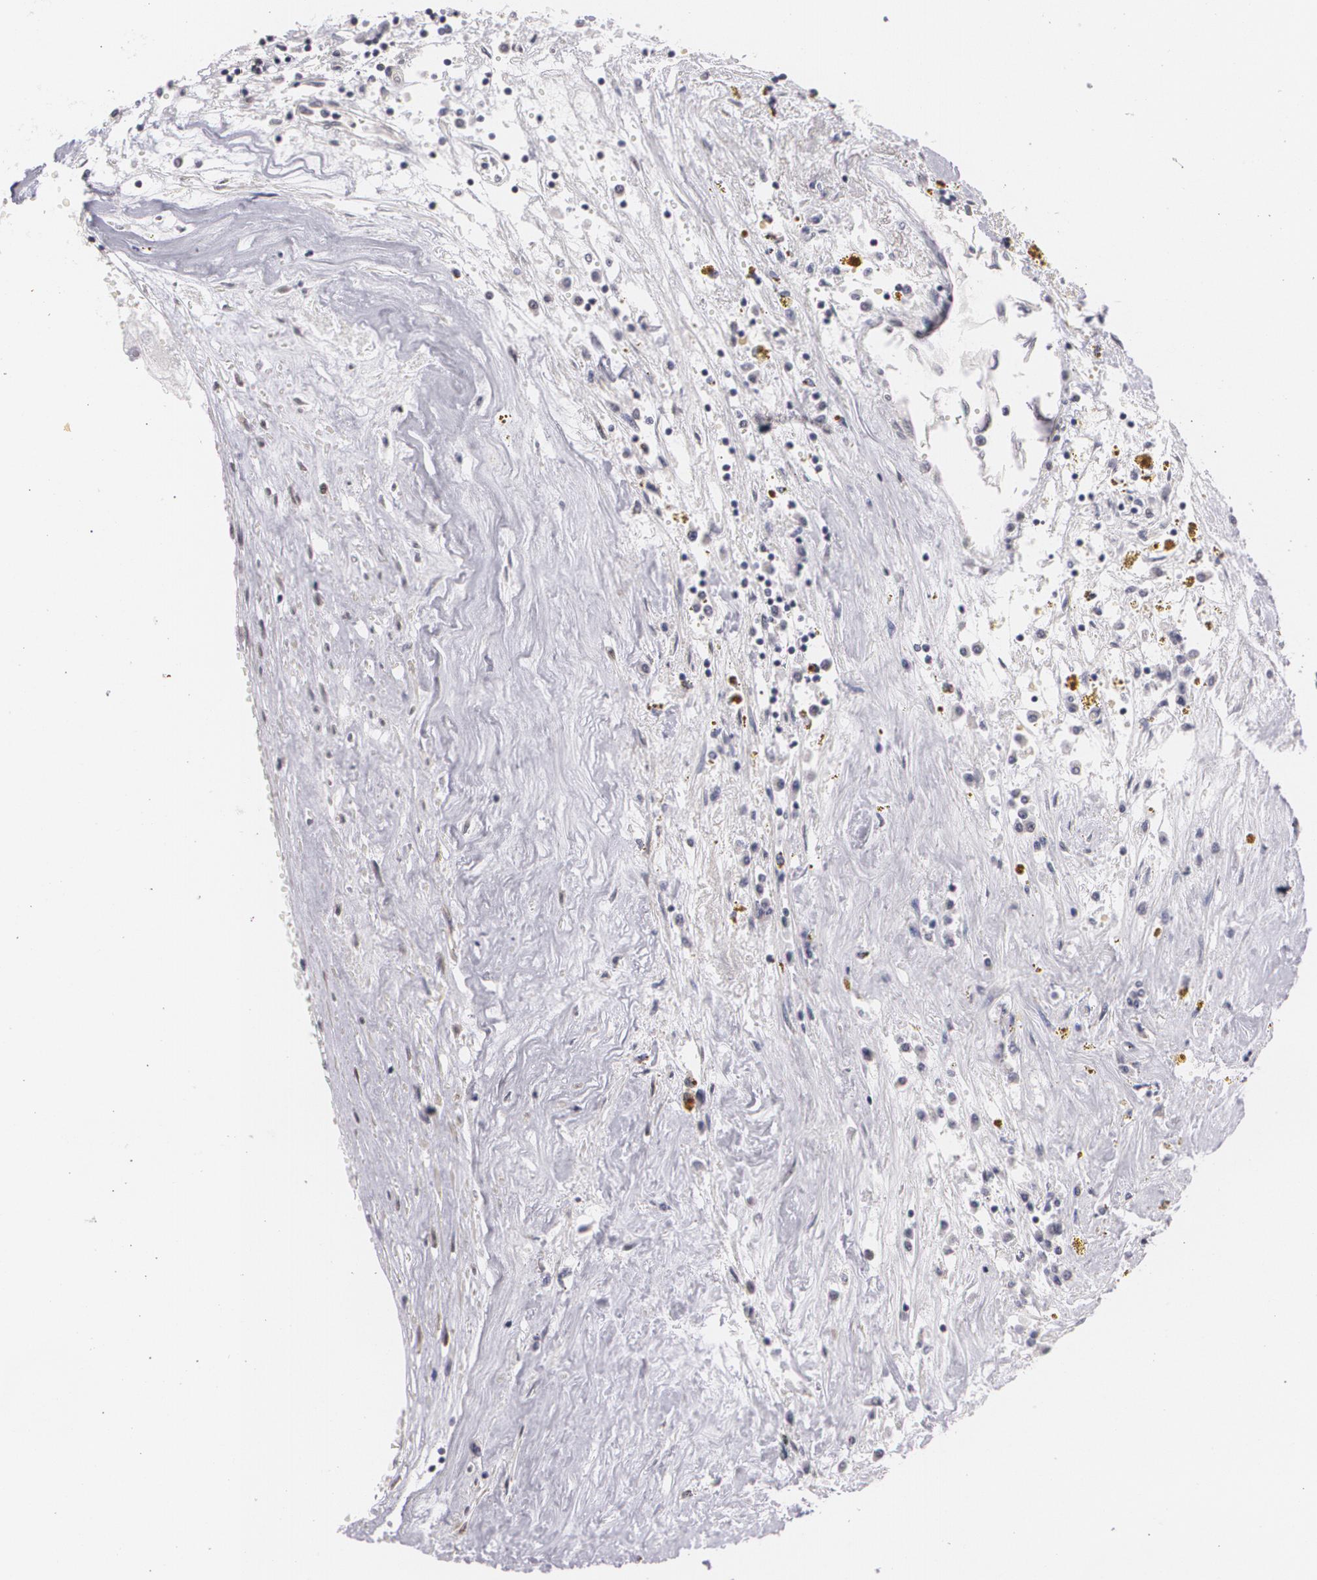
{"staining": {"intensity": "negative", "quantity": "none", "location": "none"}, "tissue": "renal cancer", "cell_type": "Tumor cells", "image_type": "cancer", "snomed": [{"axis": "morphology", "description": "Adenocarcinoma, NOS"}, {"axis": "topography", "description": "Kidney"}], "caption": "Immunohistochemistry histopathology image of human renal cancer (adenocarcinoma) stained for a protein (brown), which shows no expression in tumor cells.", "gene": "ZBTB16", "patient": {"sex": "male", "age": 78}}